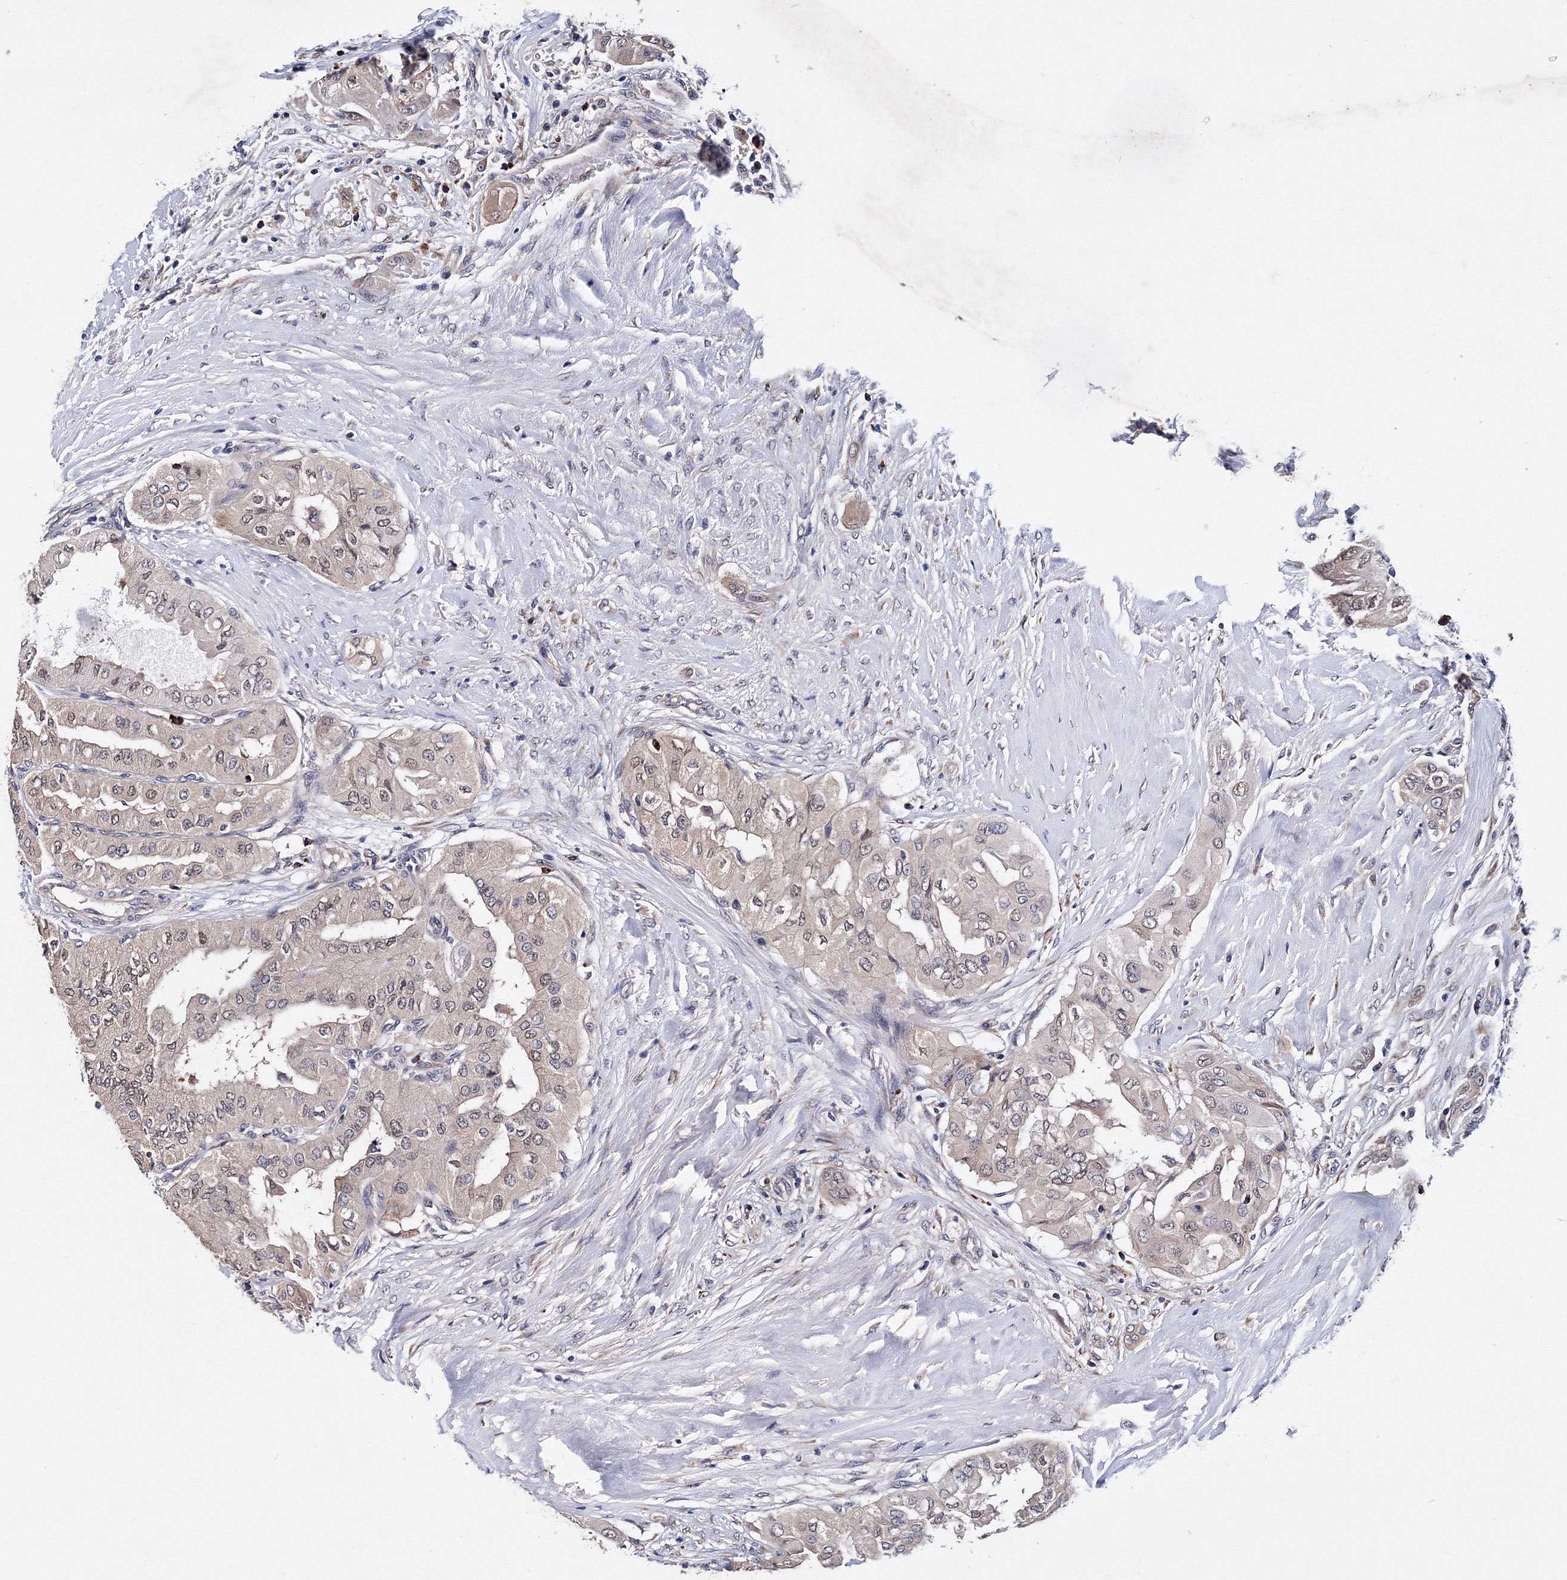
{"staining": {"intensity": "negative", "quantity": "none", "location": "none"}, "tissue": "thyroid cancer", "cell_type": "Tumor cells", "image_type": "cancer", "snomed": [{"axis": "morphology", "description": "Papillary adenocarcinoma, NOS"}, {"axis": "topography", "description": "Thyroid gland"}], "caption": "Immunohistochemical staining of human thyroid papillary adenocarcinoma demonstrates no significant staining in tumor cells.", "gene": "PHYKPL", "patient": {"sex": "female", "age": 59}}